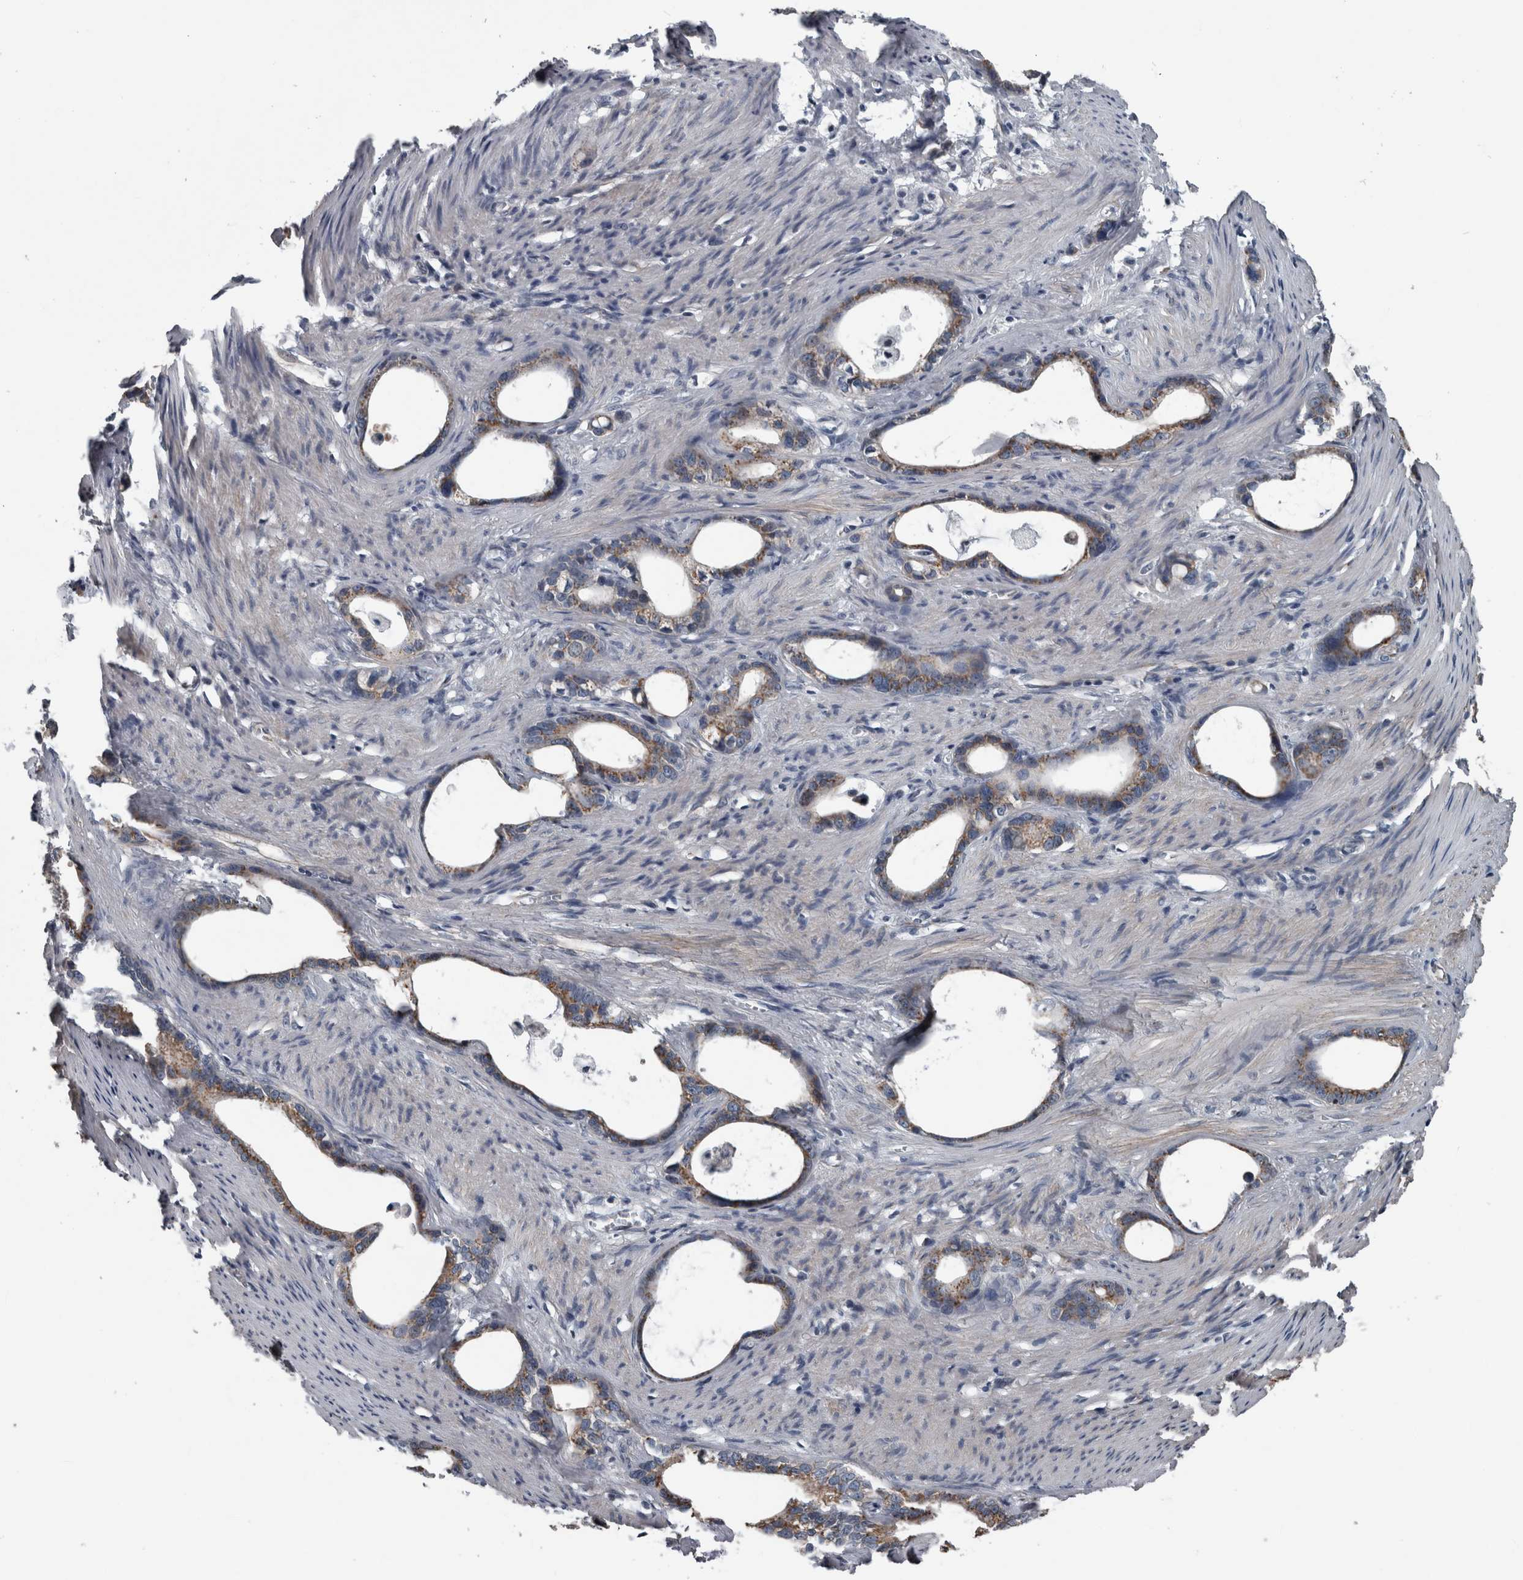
{"staining": {"intensity": "moderate", "quantity": ">75%", "location": "cytoplasmic/membranous"}, "tissue": "stomach cancer", "cell_type": "Tumor cells", "image_type": "cancer", "snomed": [{"axis": "morphology", "description": "Adenocarcinoma, NOS"}, {"axis": "topography", "description": "Stomach"}], "caption": "The histopathology image displays immunohistochemical staining of adenocarcinoma (stomach). There is moderate cytoplasmic/membranous positivity is identified in about >75% of tumor cells. The protein of interest is shown in brown color, while the nuclei are stained blue.", "gene": "ZNF345", "patient": {"sex": "female", "age": 75}}